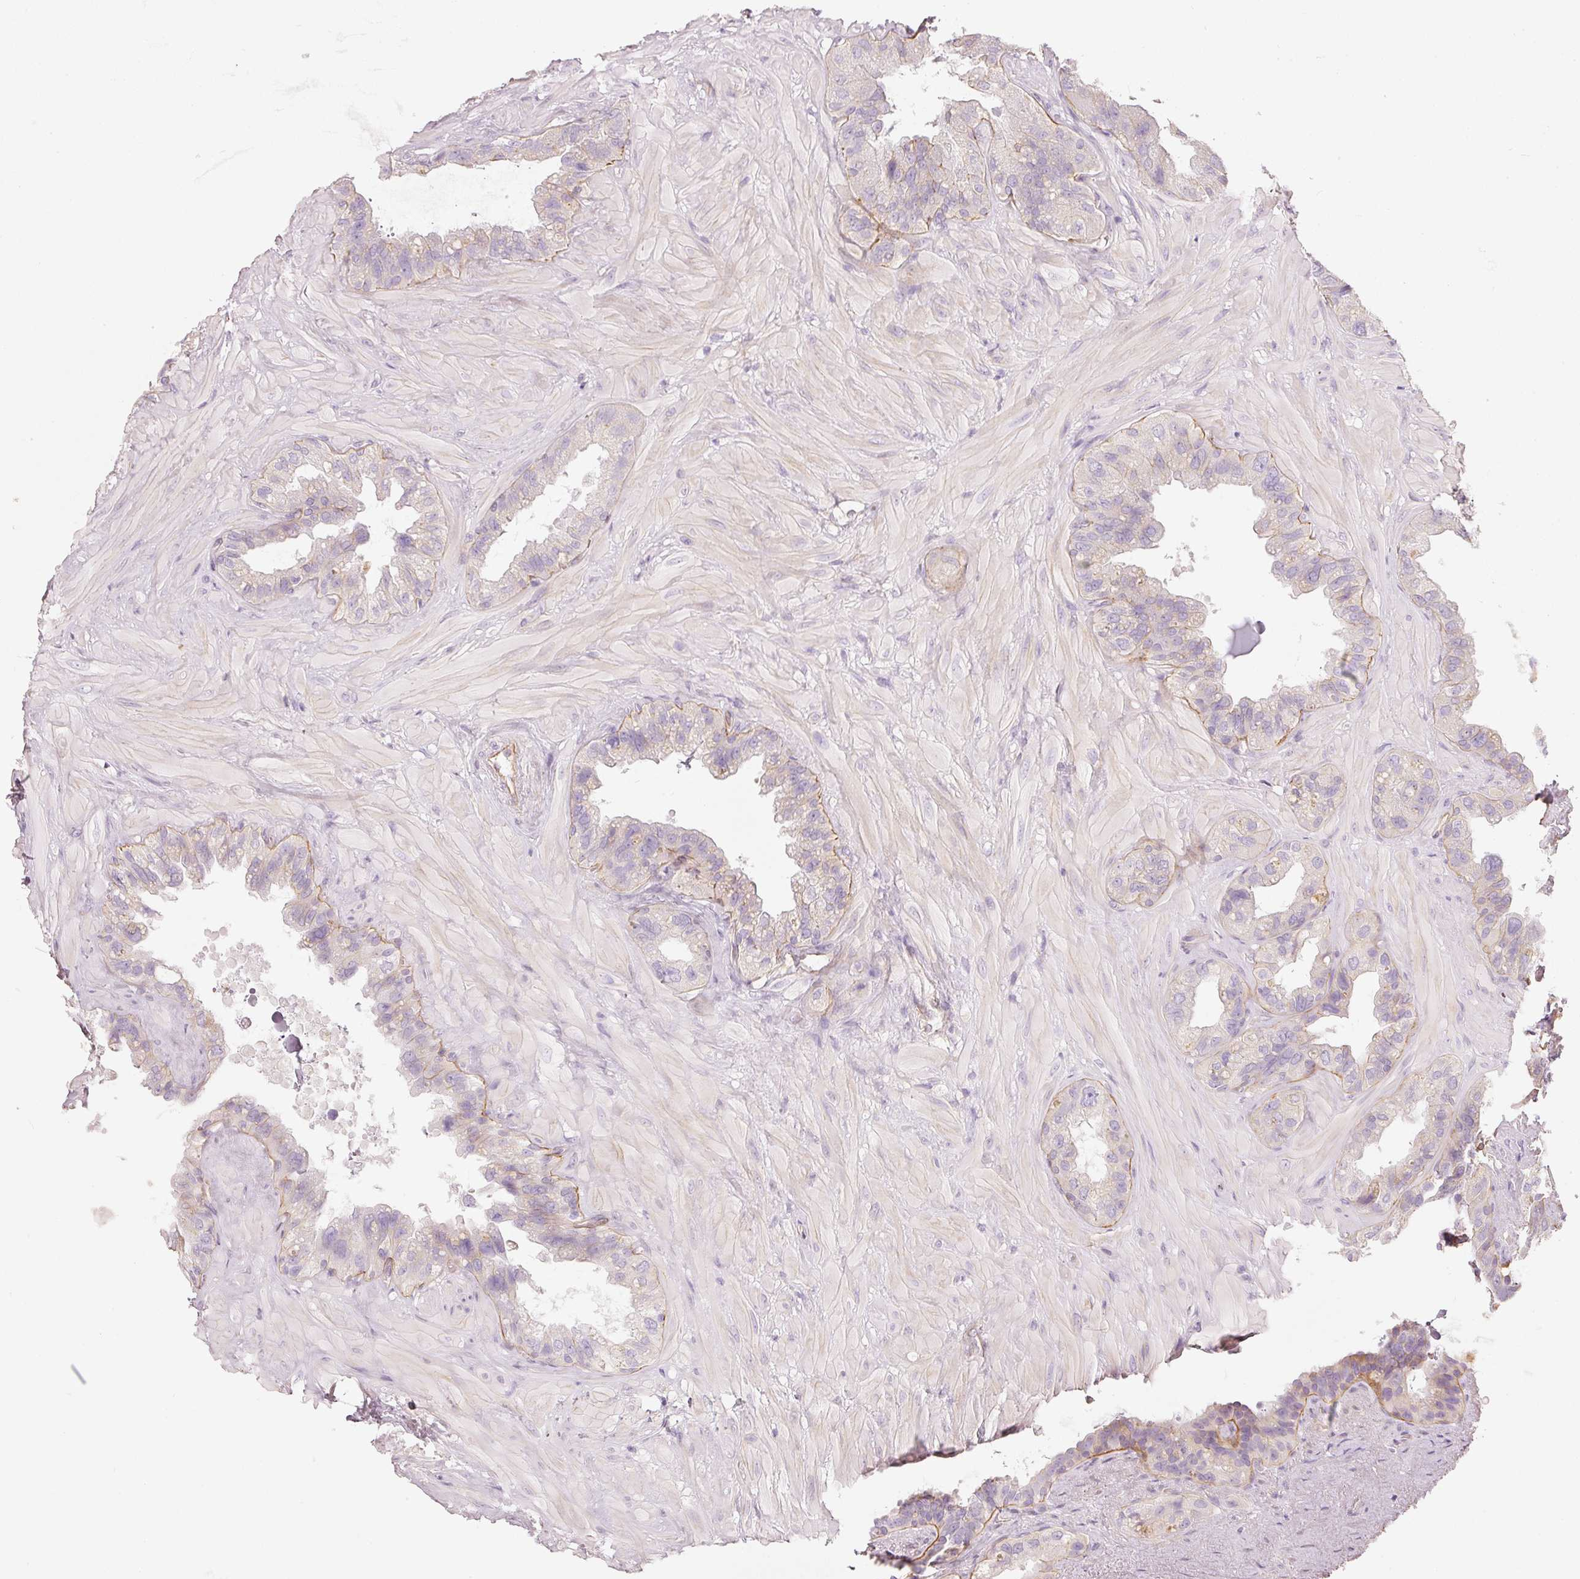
{"staining": {"intensity": "negative", "quantity": "none", "location": "none"}, "tissue": "seminal vesicle", "cell_type": "Glandular cells", "image_type": "normal", "snomed": [{"axis": "morphology", "description": "Normal tissue, NOS"}, {"axis": "topography", "description": "Seminal veicle"}, {"axis": "topography", "description": "Peripheral nerve tissue"}], "caption": "There is no significant staining in glandular cells of seminal vesicle. Brightfield microscopy of IHC stained with DAB (3,3'-diaminobenzidine) (brown) and hematoxylin (blue), captured at high magnification.", "gene": "OSR2", "patient": {"sex": "male", "age": 76}}